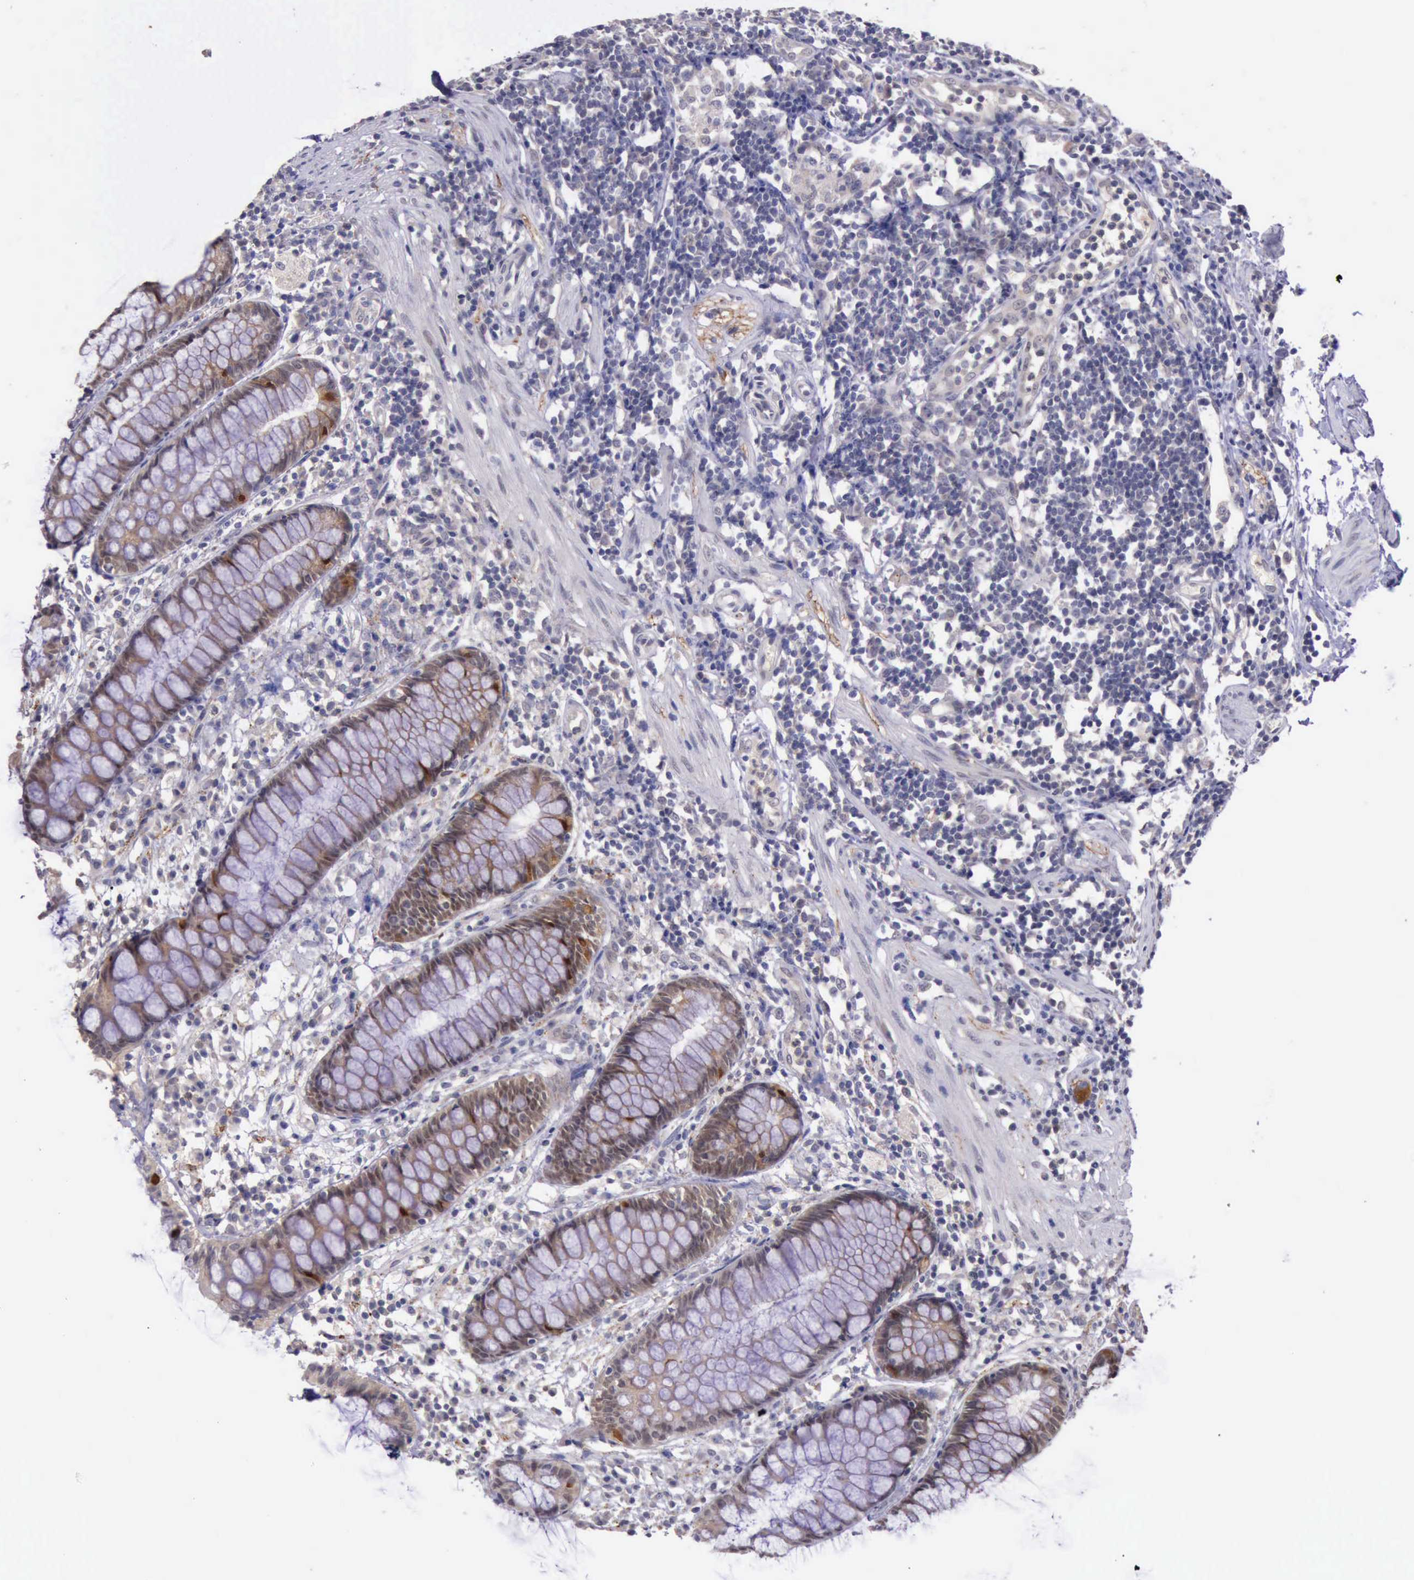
{"staining": {"intensity": "moderate", "quantity": ">75%", "location": "cytoplasmic/membranous"}, "tissue": "rectum", "cell_type": "Glandular cells", "image_type": "normal", "snomed": [{"axis": "morphology", "description": "Normal tissue, NOS"}, {"axis": "topography", "description": "Rectum"}], "caption": "Human rectum stained for a protein (brown) demonstrates moderate cytoplasmic/membranous positive expression in about >75% of glandular cells.", "gene": "PLEK2", "patient": {"sex": "female", "age": 66}}